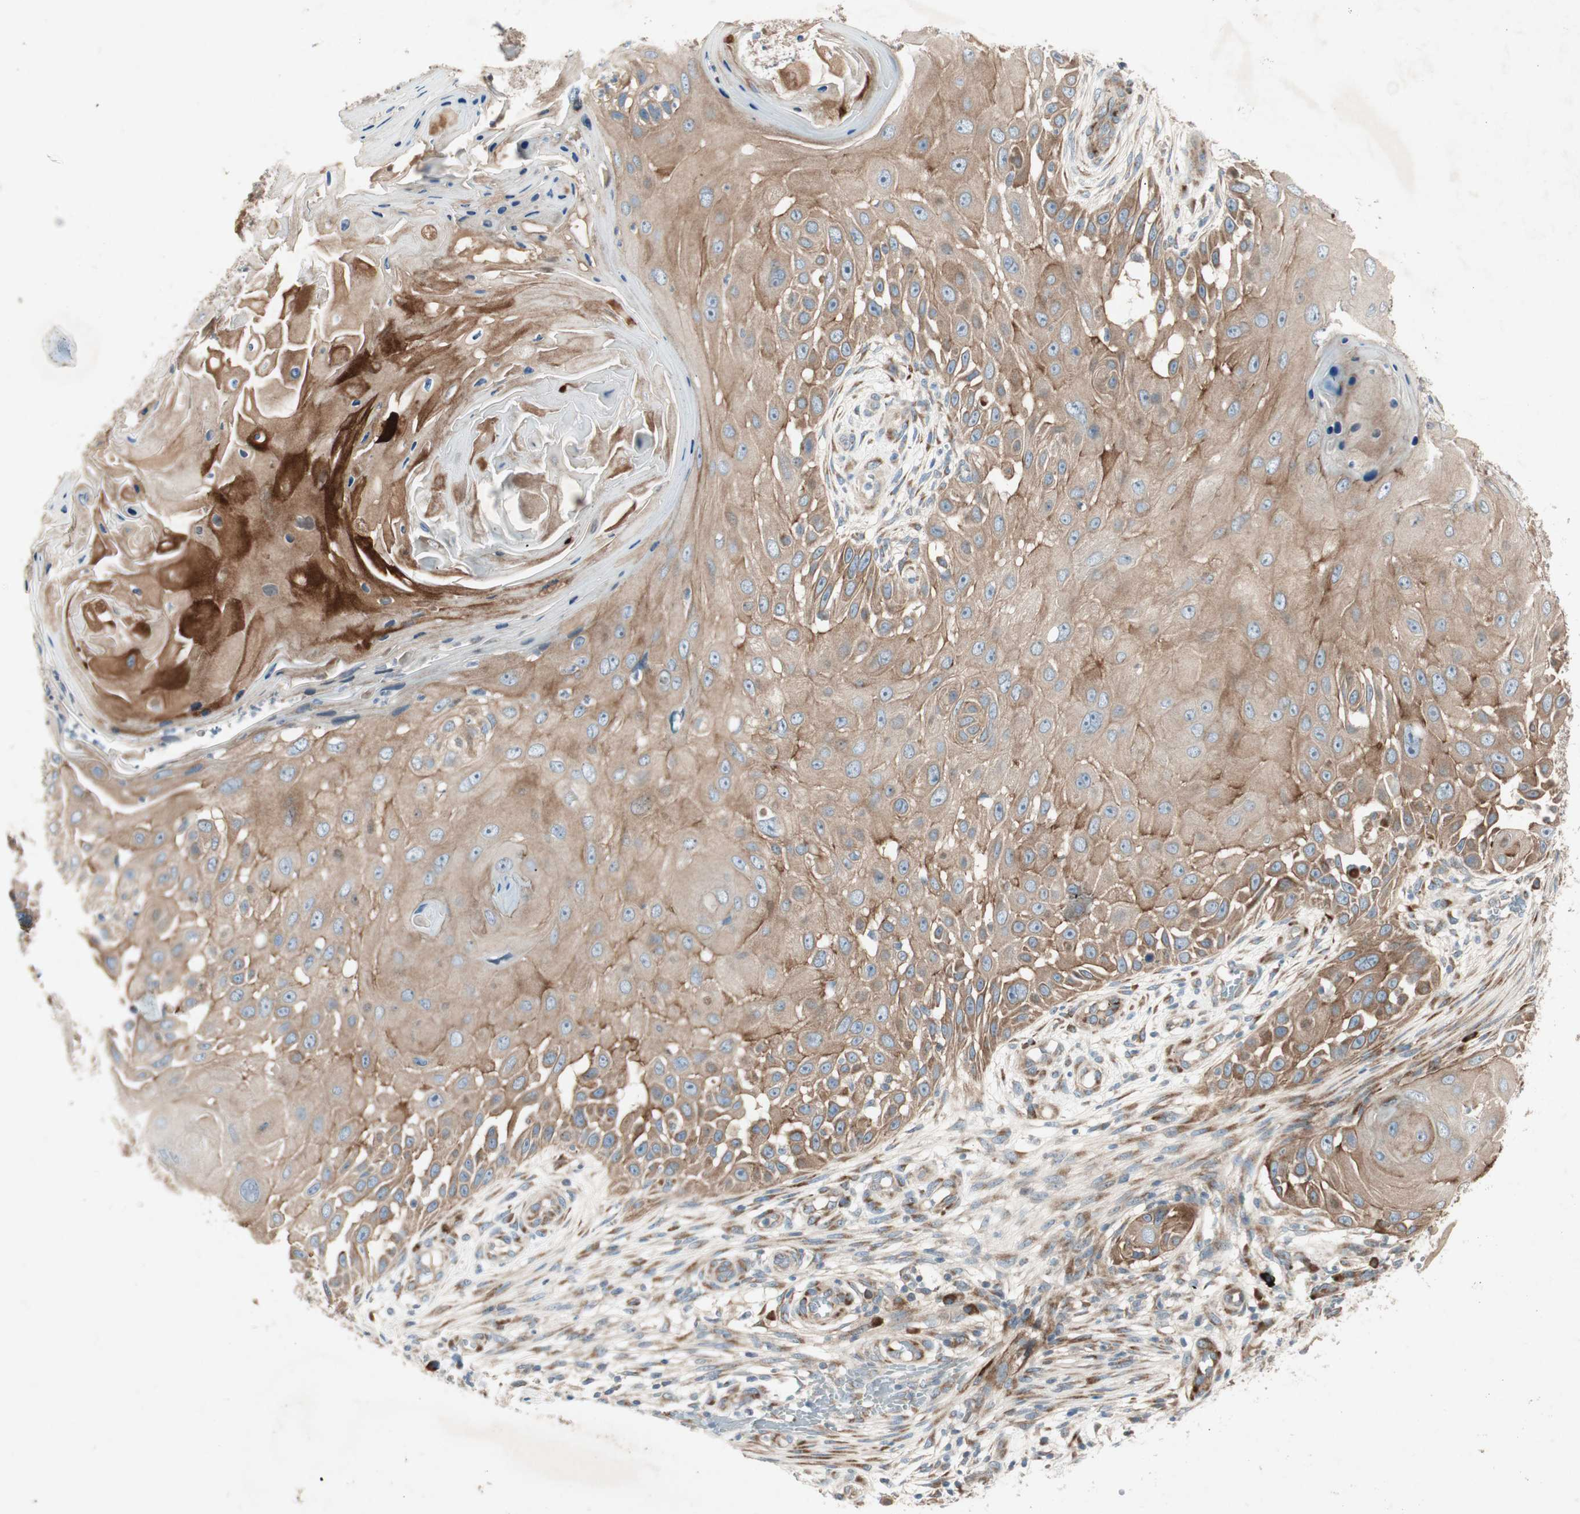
{"staining": {"intensity": "moderate", "quantity": ">75%", "location": "cytoplasmic/membranous"}, "tissue": "skin cancer", "cell_type": "Tumor cells", "image_type": "cancer", "snomed": [{"axis": "morphology", "description": "Squamous cell carcinoma, NOS"}, {"axis": "topography", "description": "Skin"}], "caption": "Tumor cells display medium levels of moderate cytoplasmic/membranous staining in approximately >75% of cells in skin cancer (squamous cell carcinoma). (DAB IHC, brown staining for protein, blue staining for nuclei).", "gene": "APOO", "patient": {"sex": "female", "age": 44}}